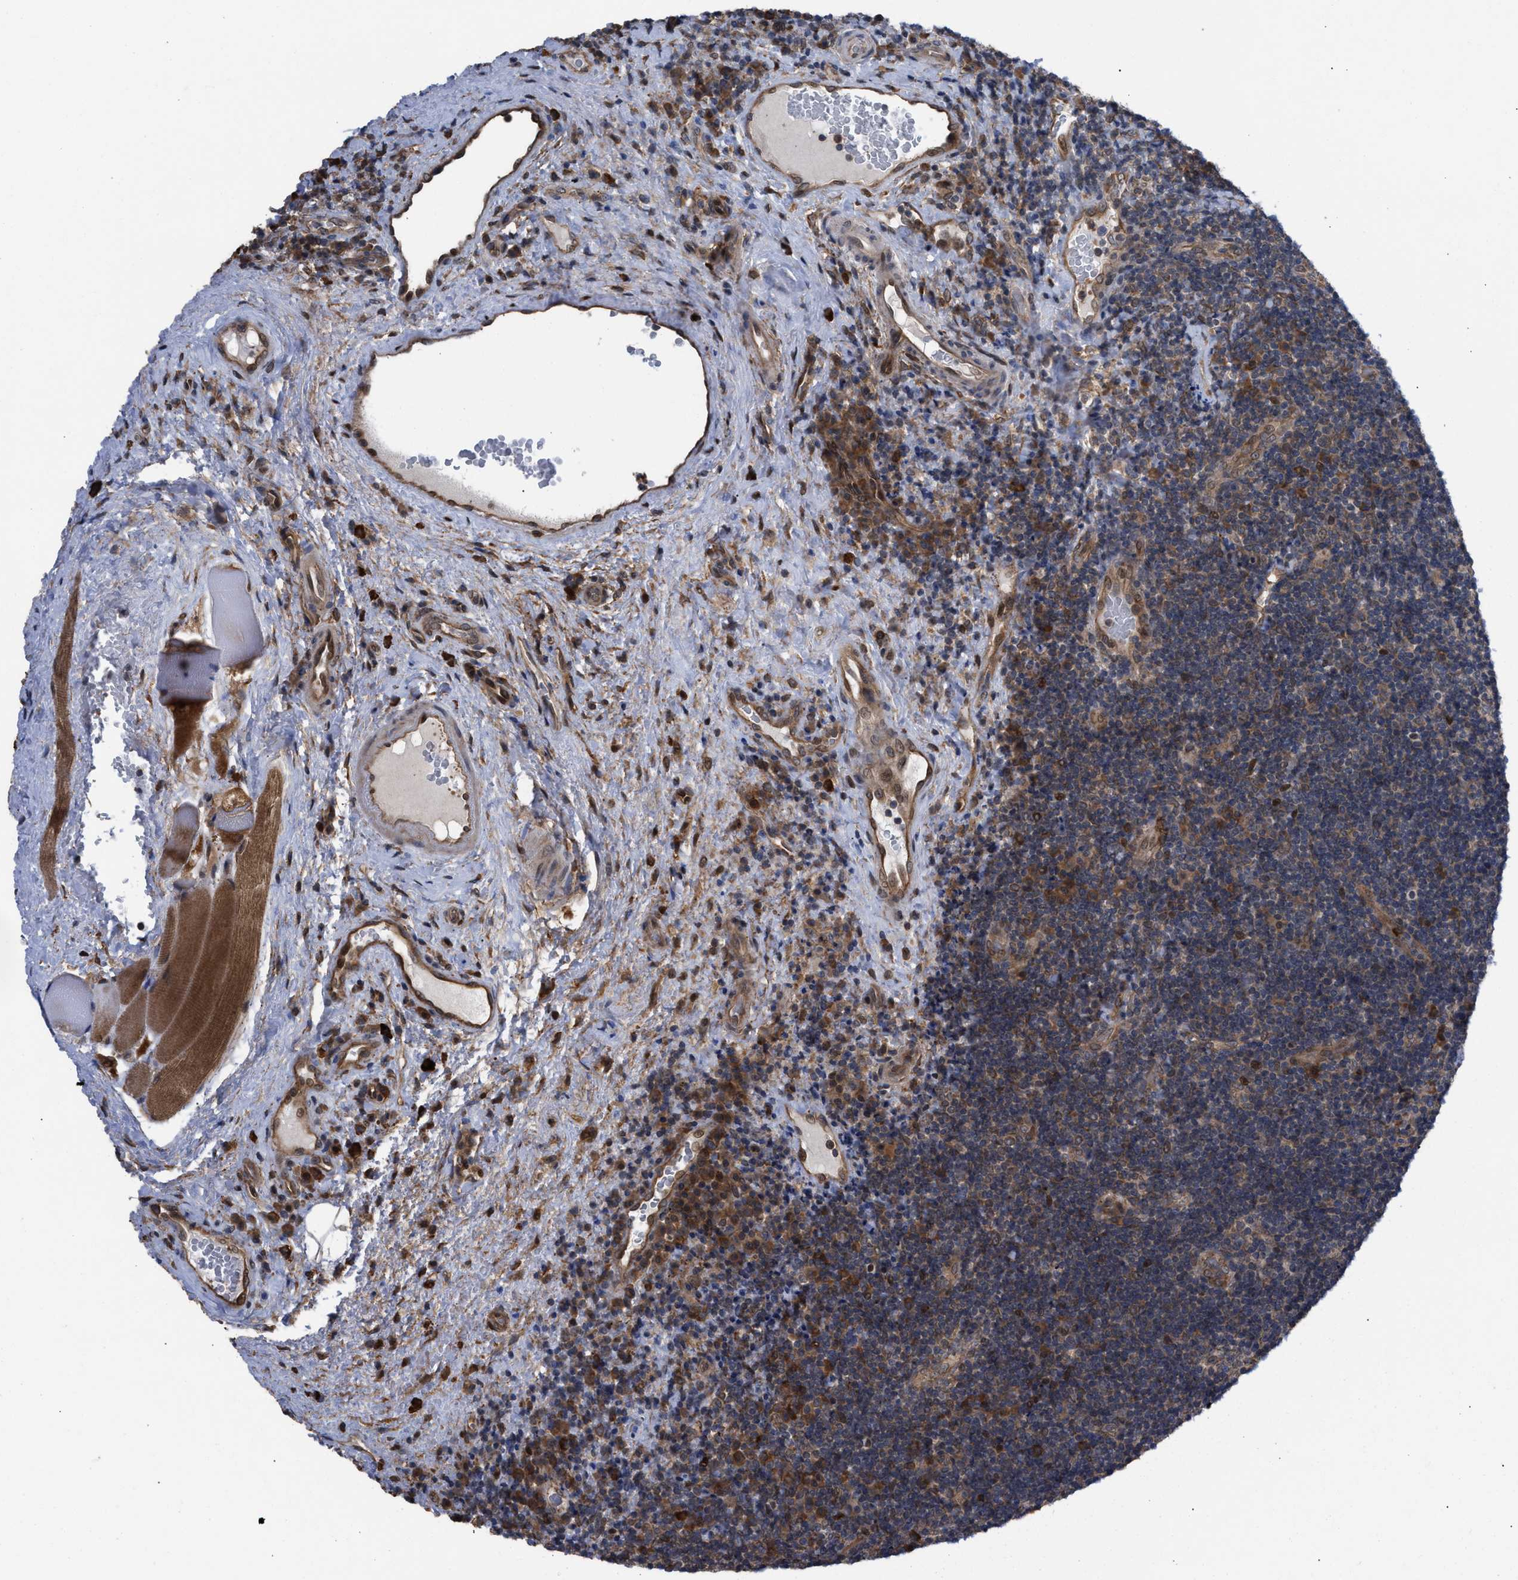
{"staining": {"intensity": "weak", "quantity": "25%-75%", "location": "cytoplasmic/membranous"}, "tissue": "lymphoma", "cell_type": "Tumor cells", "image_type": "cancer", "snomed": [{"axis": "morphology", "description": "Malignant lymphoma, non-Hodgkin's type, High grade"}, {"axis": "topography", "description": "Tonsil"}], "caption": "This photomicrograph reveals immunohistochemistry (IHC) staining of human malignant lymphoma, non-Hodgkin's type (high-grade), with low weak cytoplasmic/membranous positivity in approximately 25%-75% of tumor cells.", "gene": "TP53BP2", "patient": {"sex": "female", "age": 36}}